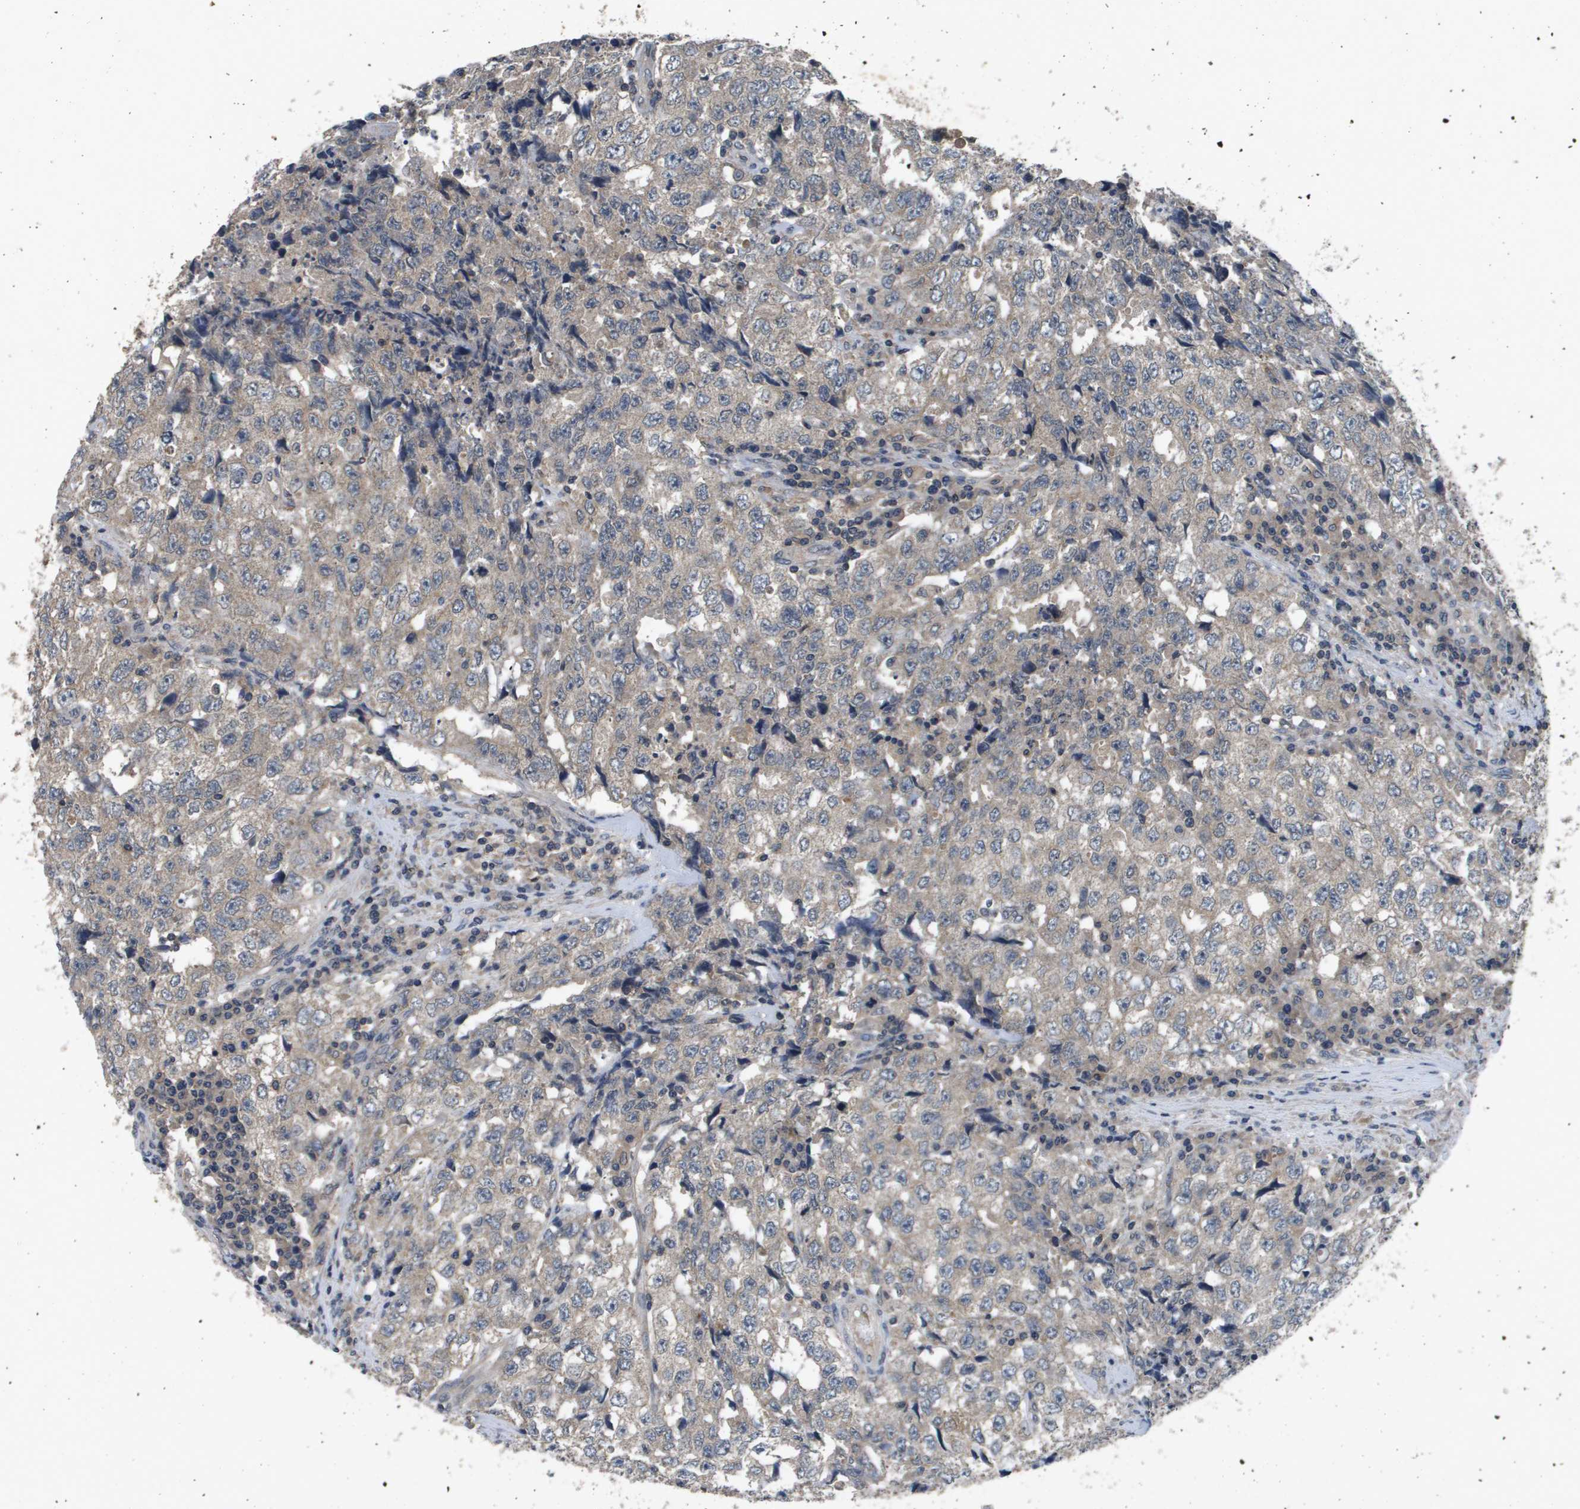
{"staining": {"intensity": "weak", "quantity": "25%-75%", "location": "cytoplasmic/membranous"}, "tissue": "testis cancer", "cell_type": "Tumor cells", "image_type": "cancer", "snomed": [{"axis": "morphology", "description": "Necrosis, NOS"}, {"axis": "morphology", "description": "Carcinoma, Embryonal, NOS"}, {"axis": "topography", "description": "Testis"}], "caption": "Immunohistochemistry histopathology image of neoplastic tissue: human testis cancer stained using immunohistochemistry (IHC) demonstrates low levels of weak protein expression localized specifically in the cytoplasmic/membranous of tumor cells, appearing as a cytoplasmic/membranous brown color.", "gene": "PROC", "patient": {"sex": "male", "age": 19}}